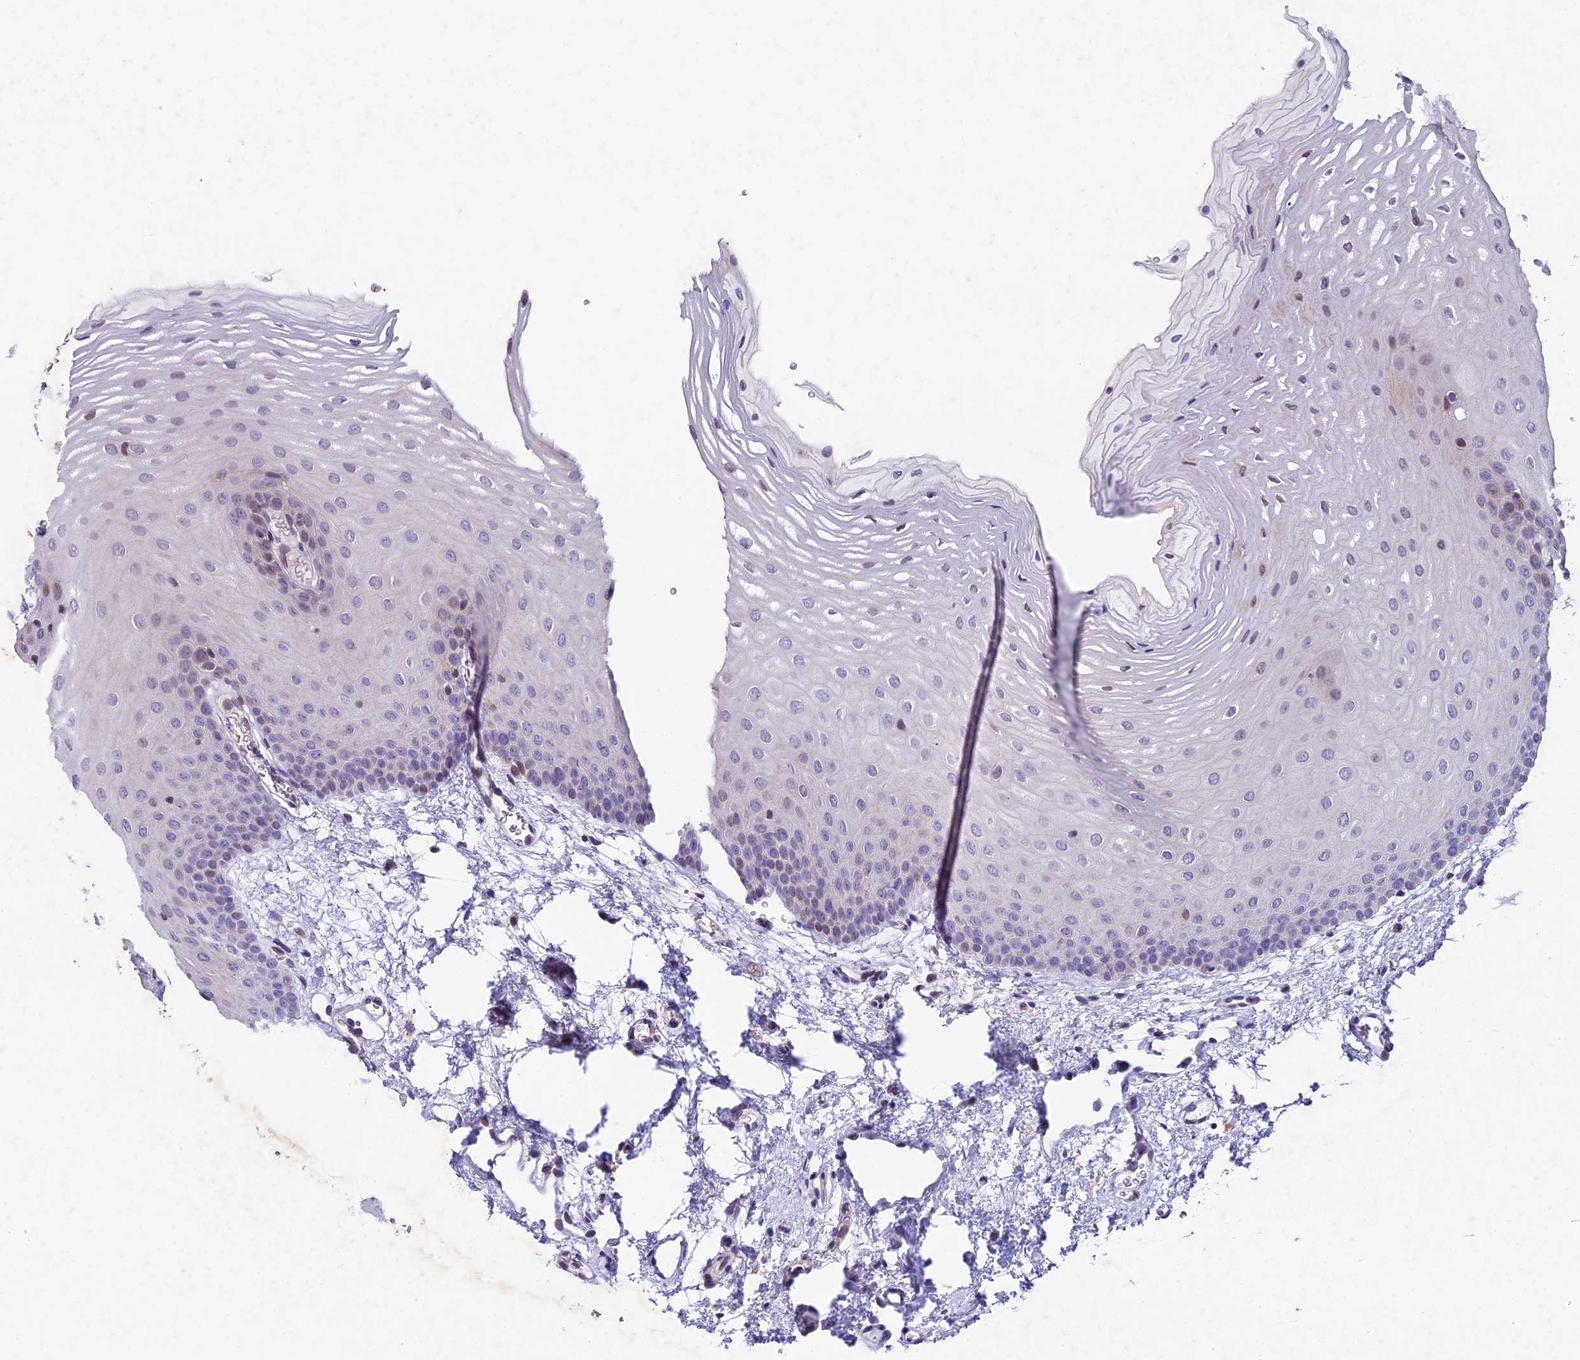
{"staining": {"intensity": "moderate", "quantity": "<25%", "location": "nuclear"}, "tissue": "oral mucosa", "cell_type": "Squamous epithelial cells", "image_type": "normal", "snomed": [{"axis": "morphology", "description": "Normal tissue, NOS"}, {"axis": "topography", "description": "Oral tissue"}], "caption": "The micrograph shows a brown stain indicating the presence of a protein in the nuclear of squamous epithelial cells in oral mucosa.", "gene": "IFT140", "patient": {"sex": "female", "age": 70}}